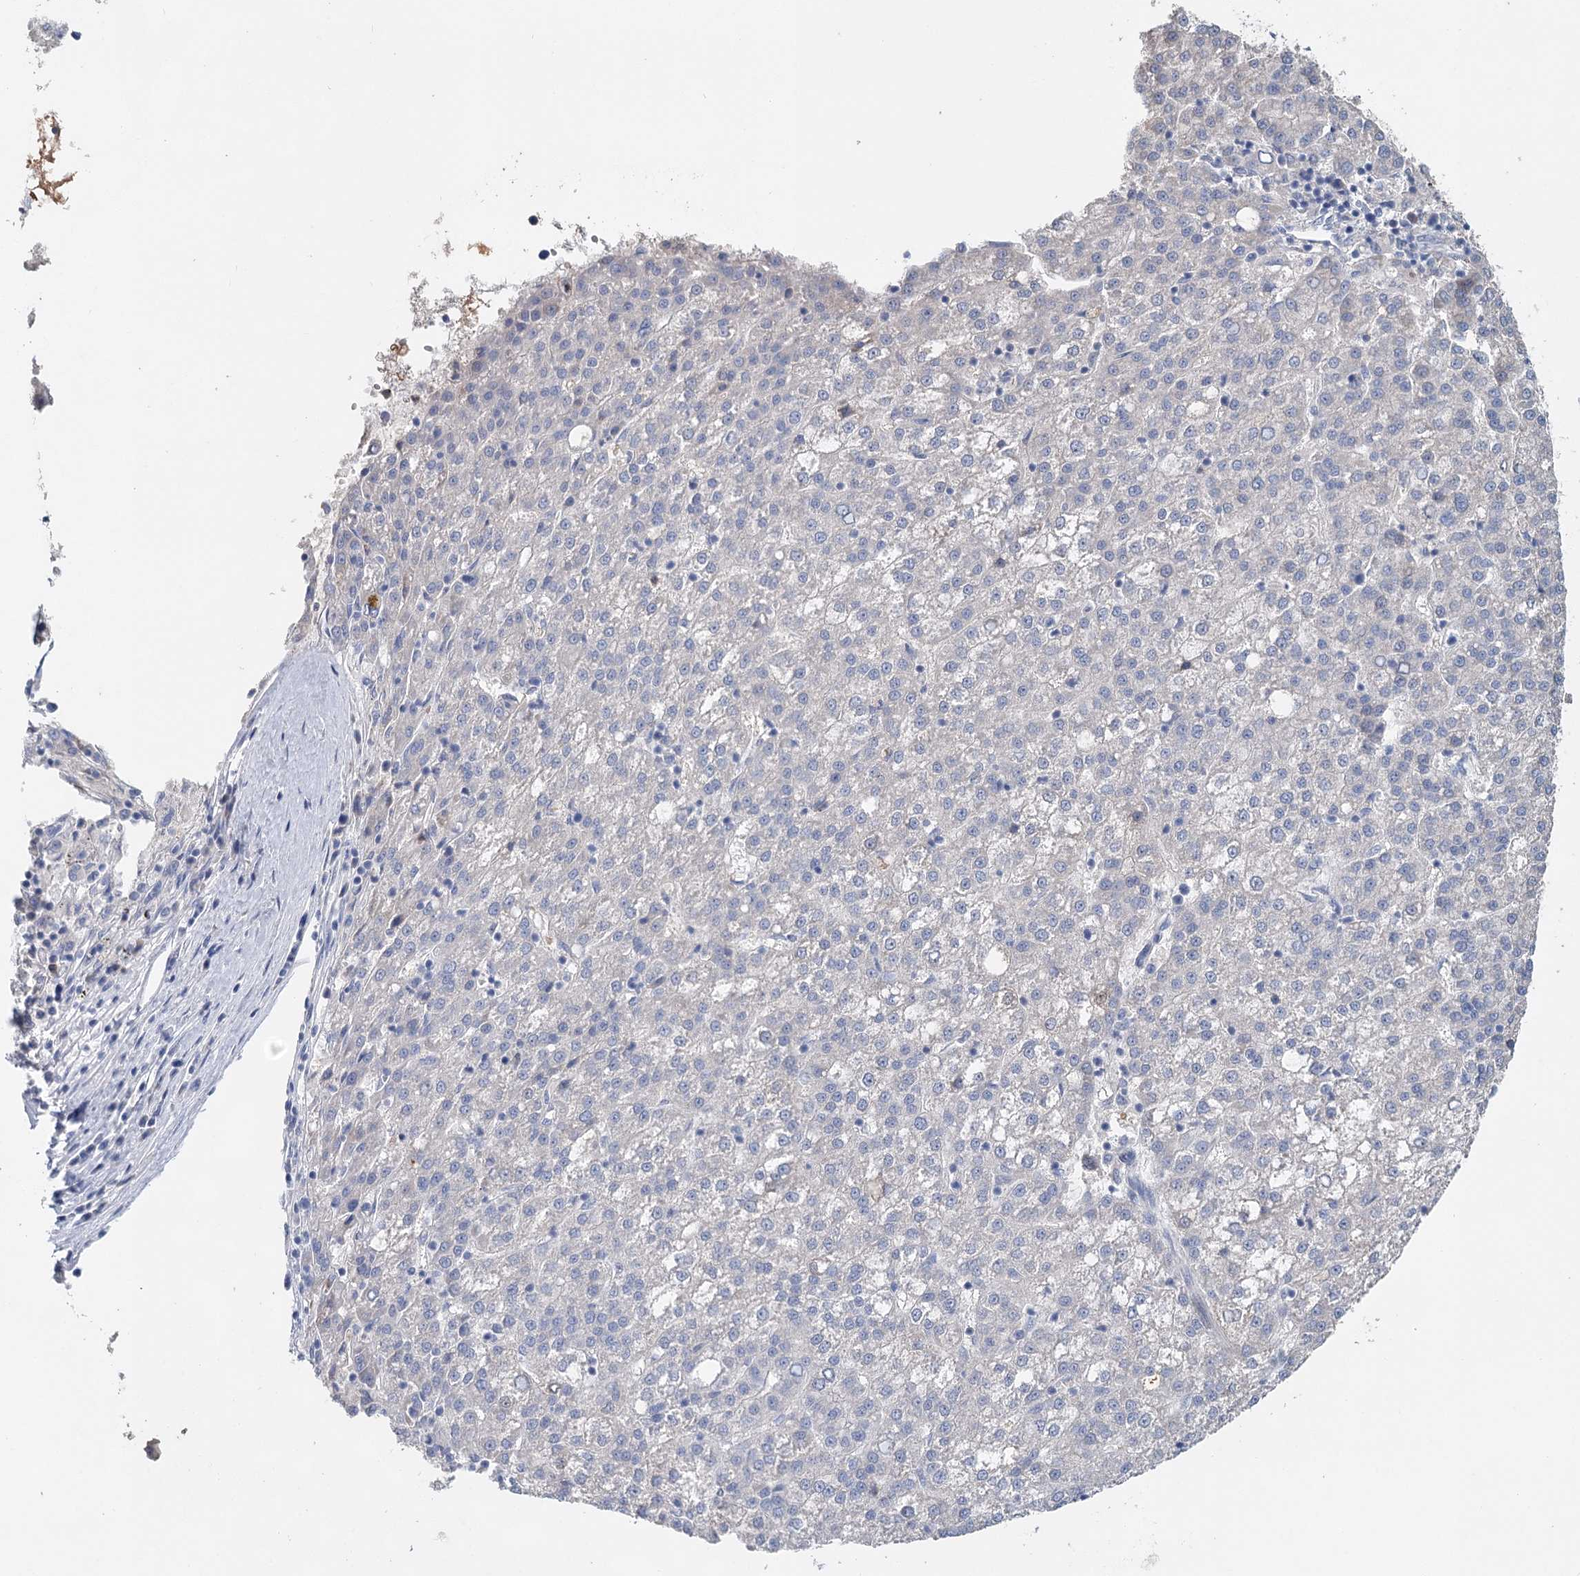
{"staining": {"intensity": "negative", "quantity": "none", "location": "none"}, "tissue": "liver cancer", "cell_type": "Tumor cells", "image_type": "cancer", "snomed": [{"axis": "morphology", "description": "Carcinoma, Hepatocellular, NOS"}, {"axis": "topography", "description": "Liver"}], "caption": "Liver hepatocellular carcinoma was stained to show a protein in brown. There is no significant expression in tumor cells.", "gene": "MYL6B", "patient": {"sex": "female", "age": 58}}